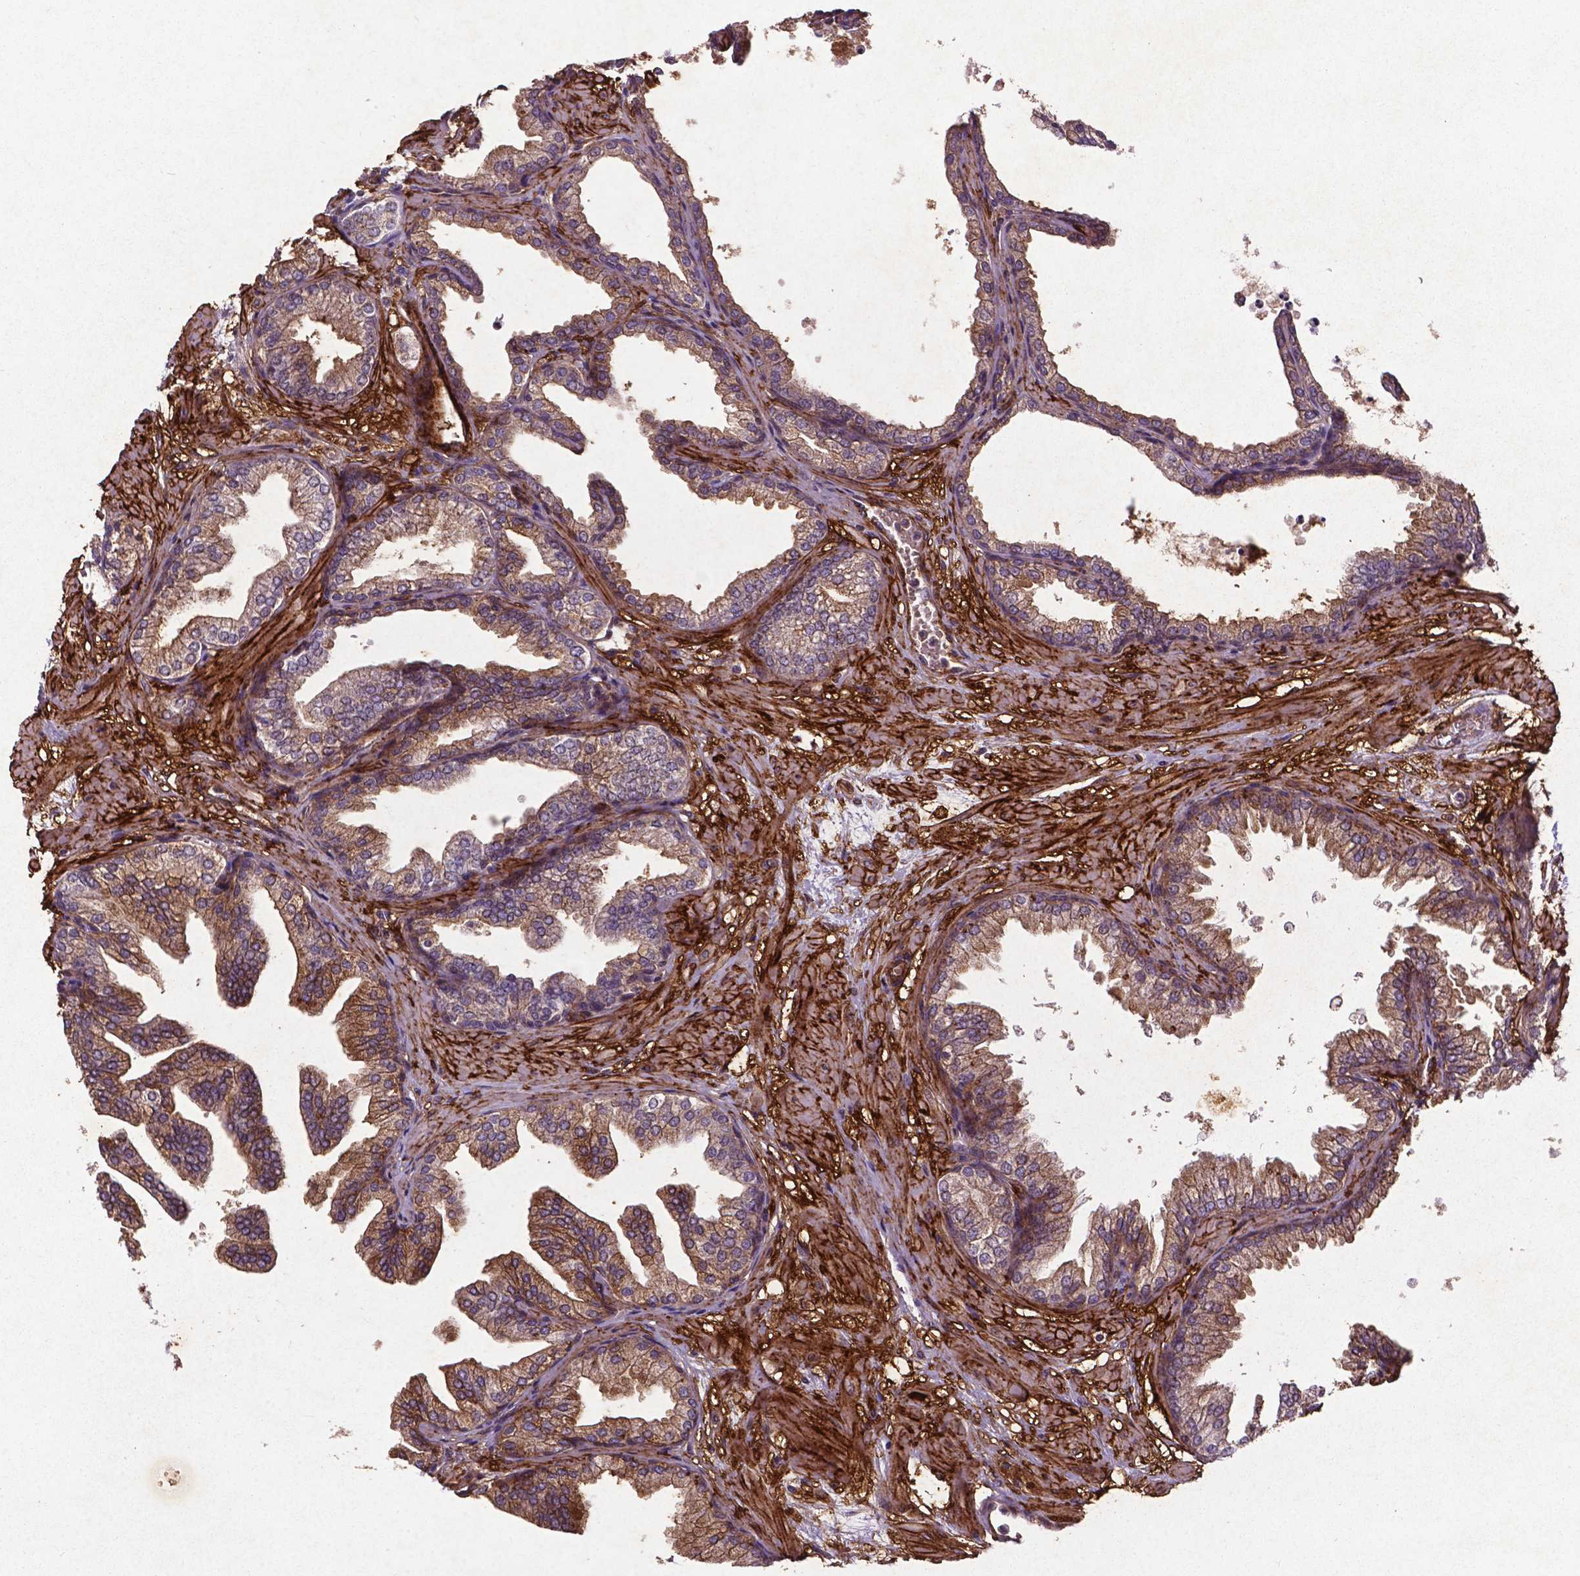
{"staining": {"intensity": "weak", "quantity": ">75%", "location": "cytoplasmic/membranous"}, "tissue": "prostate", "cell_type": "Glandular cells", "image_type": "normal", "snomed": [{"axis": "morphology", "description": "Normal tissue, NOS"}, {"axis": "topography", "description": "Prostate"}], "caption": "Prostate stained with a brown dye exhibits weak cytoplasmic/membranous positive positivity in approximately >75% of glandular cells.", "gene": "RRAS", "patient": {"sex": "male", "age": 37}}